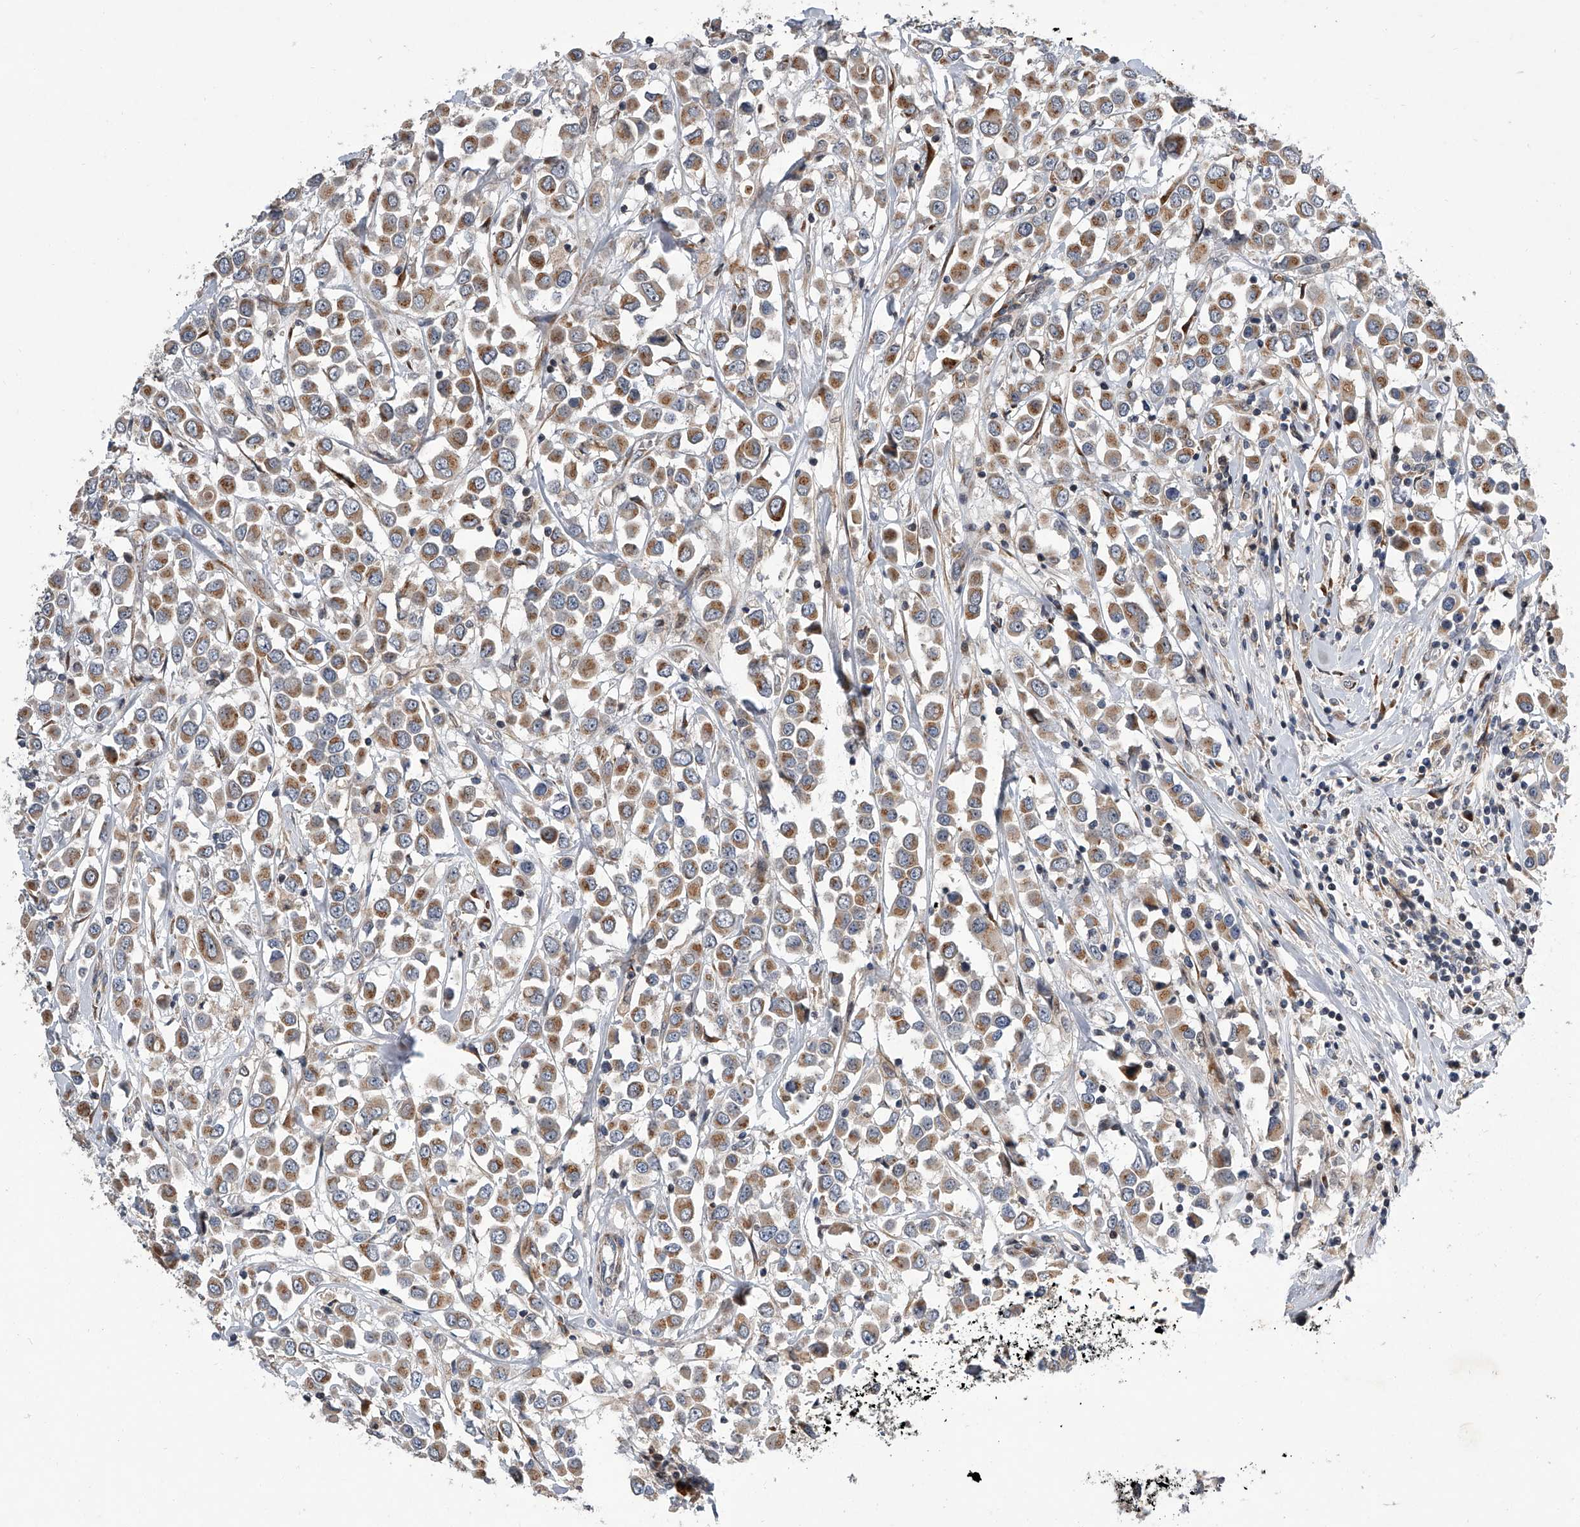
{"staining": {"intensity": "moderate", "quantity": ">75%", "location": "cytoplasmic/membranous"}, "tissue": "breast cancer", "cell_type": "Tumor cells", "image_type": "cancer", "snomed": [{"axis": "morphology", "description": "Duct carcinoma"}, {"axis": "topography", "description": "Breast"}], "caption": "Immunohistochemistry (IHC) micrograph of neoplastic tissue: invasive ductal carcinoma (breast) stained using IHC reveals medium levels of moderate protein expression localized specifically in the cytoplasmic/membranous of tumor cells, appearing as a cytoplasmic/membranous brown color.", "gene": "DLGAP2", "patient": {"sex": "female", "age": 61}}